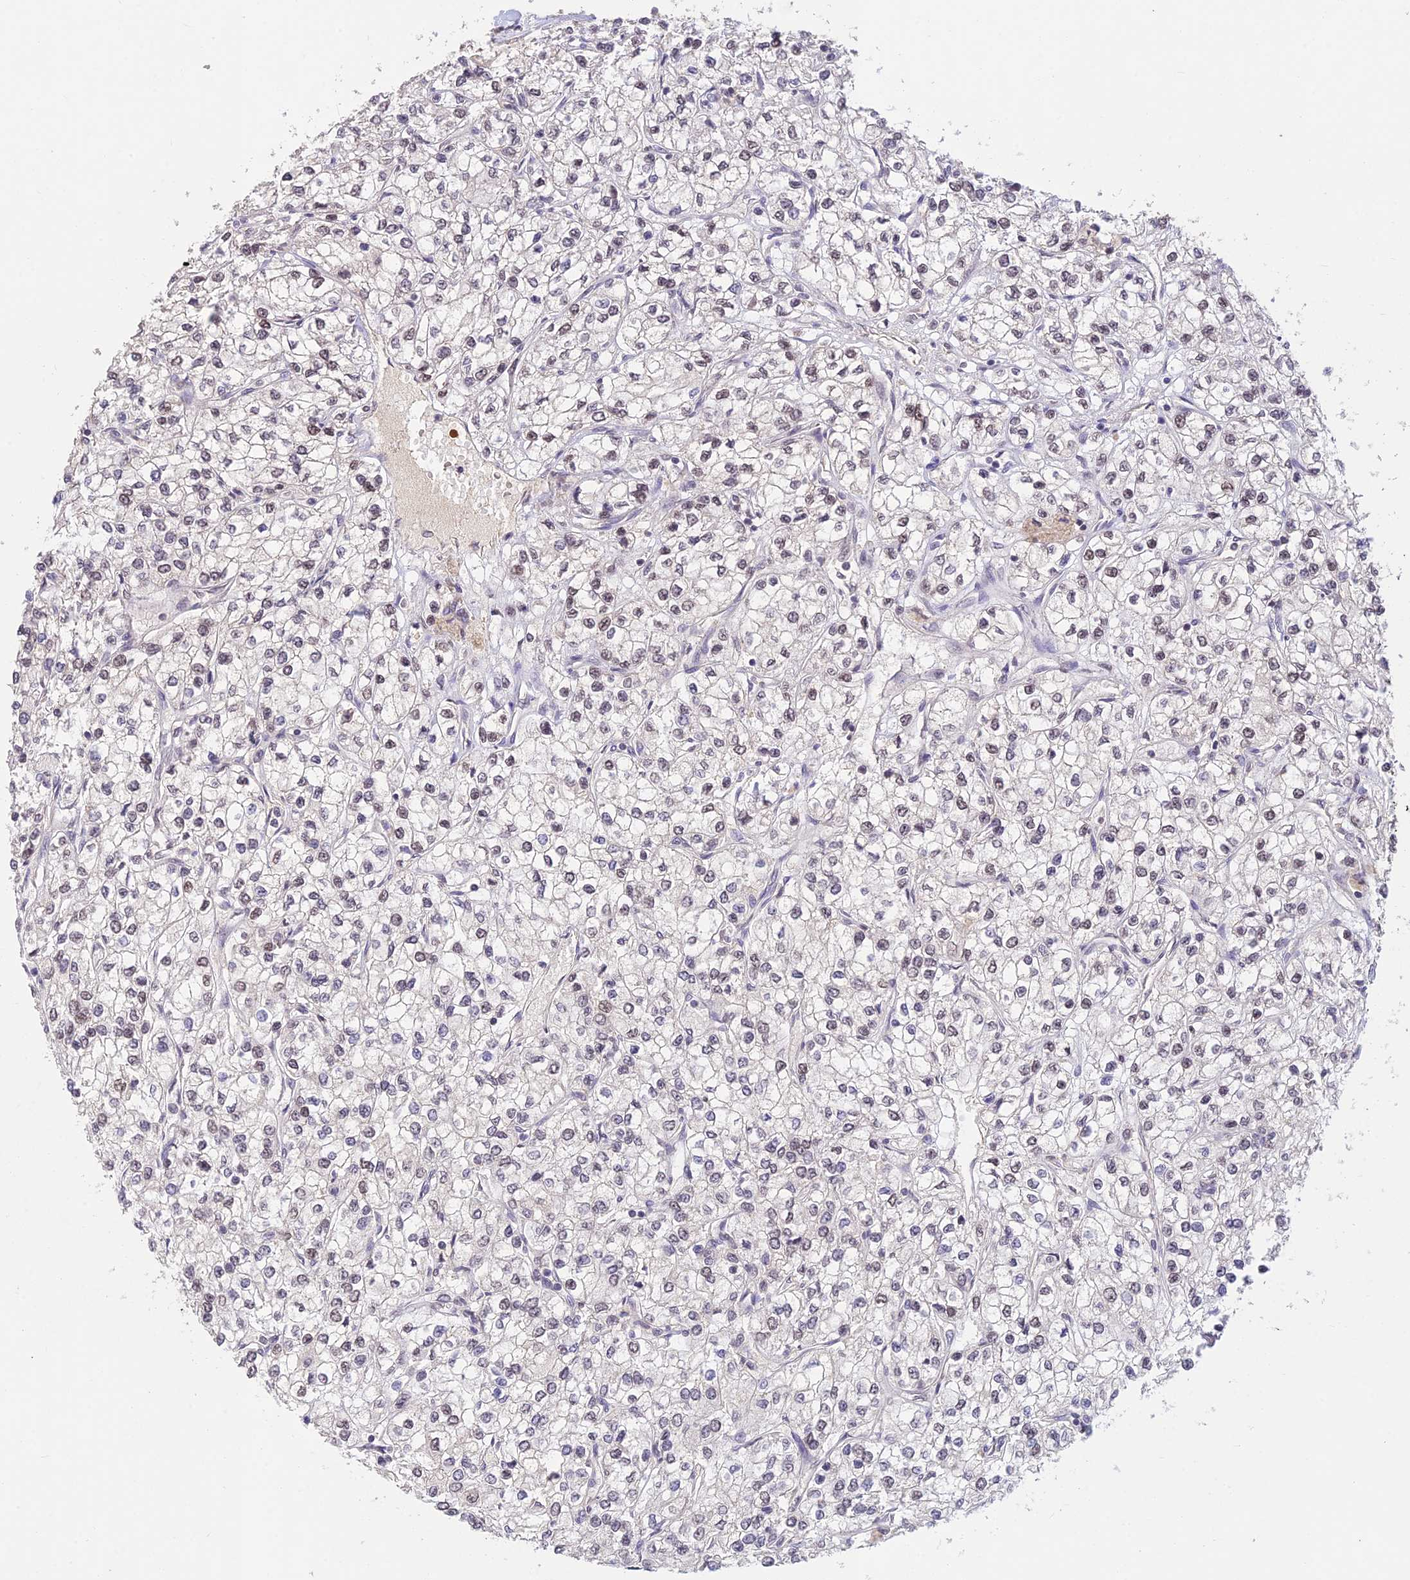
{"staining": {"intensity": "negative", "quantity": "none", "location": "none"}, "tissue": "renal cancer", "cell_type": "Tumor cells", "image_type": "cancer", "snomed": [{"axis": "morphology", "description": "Adenocarcinoma, NOS"}, {"axis": "topography", "description": "Kidney"}], "caption": "A photomicrograph of human renal adenocarcinoma is negative for staining in tumor cells.", "gene": "POLR1G", "patient": {"sex": "male", "age": 80}}